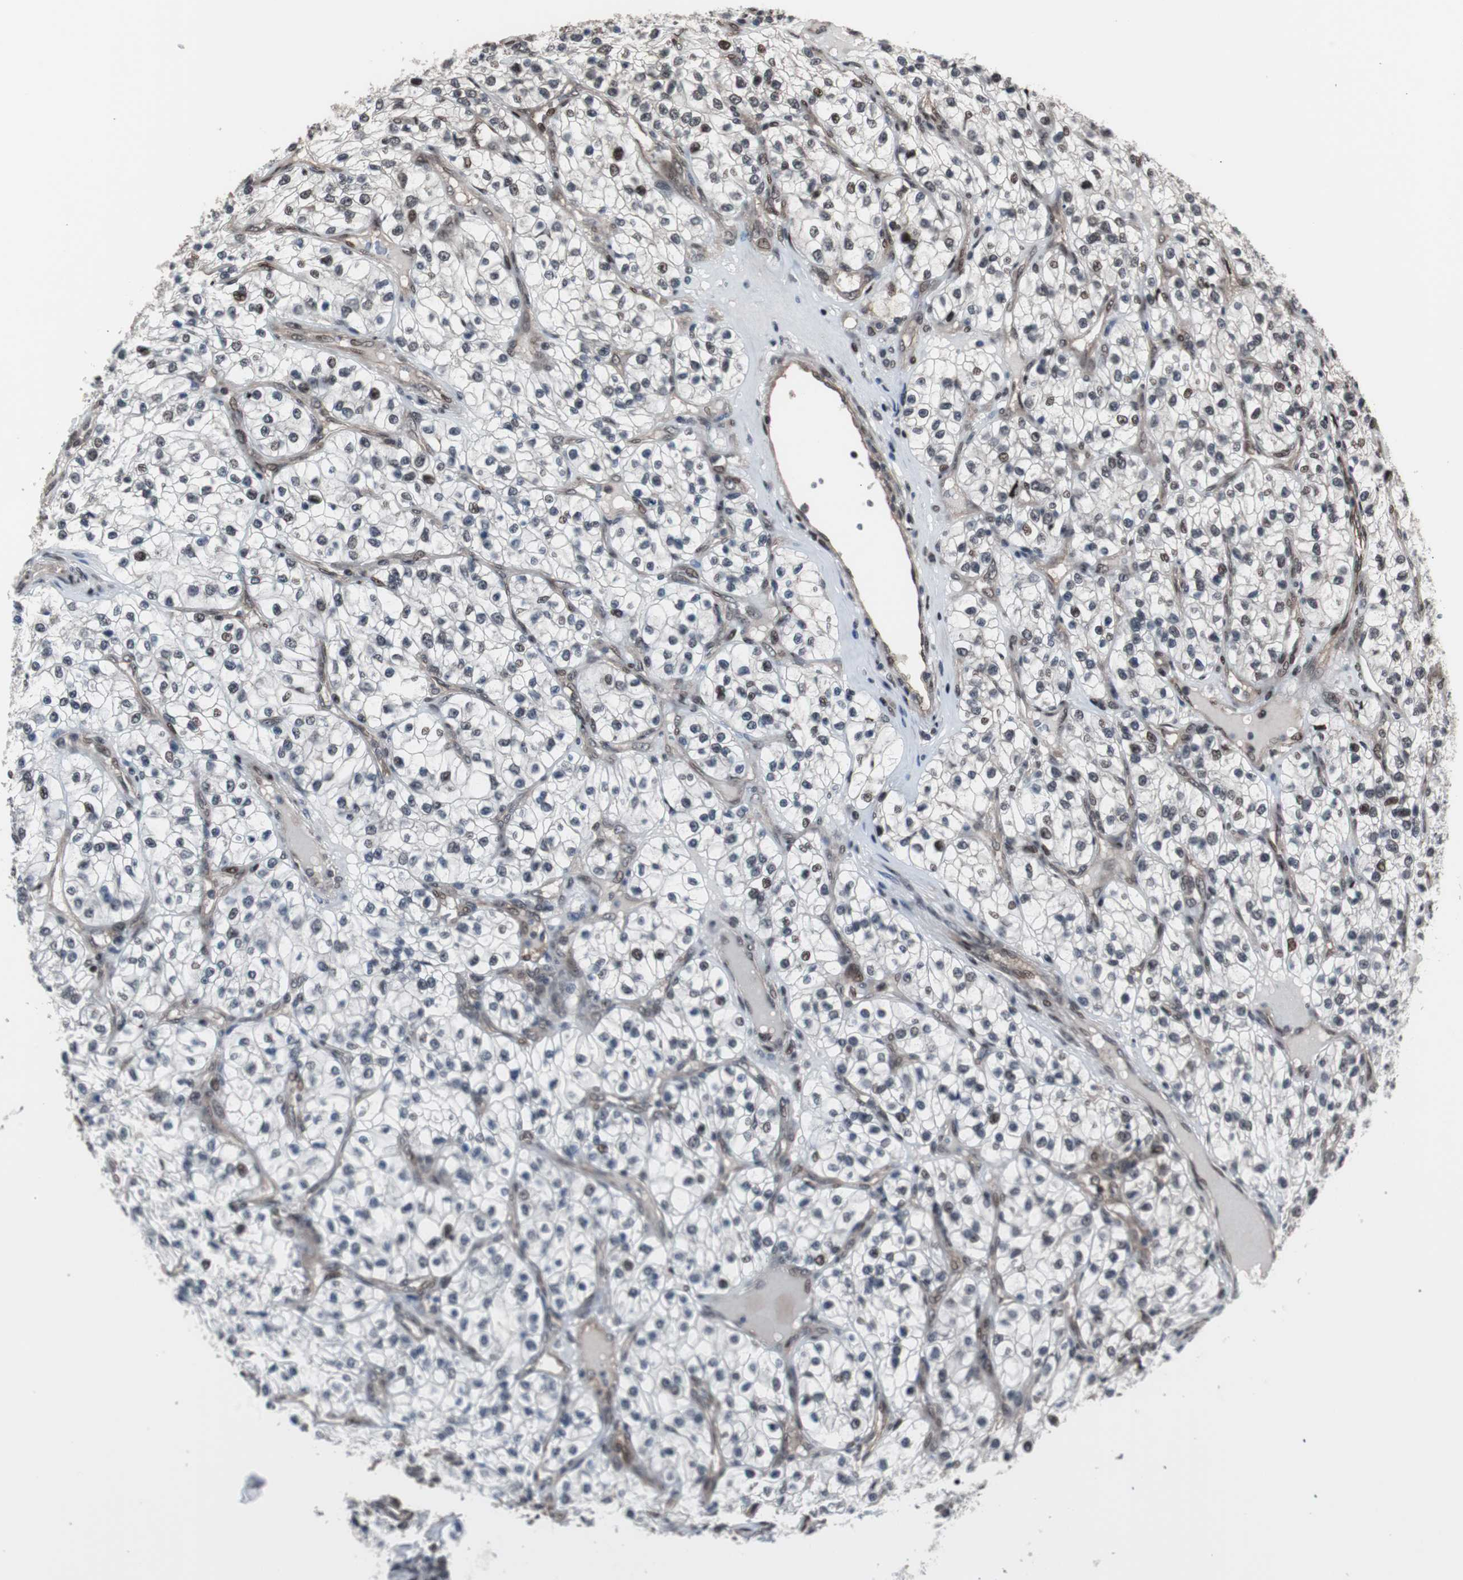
{"staining": {"intensity": "weak", "quantity": "<25%", "location": "nuclear"}, "tissue": "renal cancer", "cell_type": "Tumor cells", "image_type": "cancer", "snomed": [{"axis": "morphology", "description": "Adenocarcinoma, NOS"}, {"axis": "topography", "description": "Kidney"}], "caption": "The photomicrograph displays no staining of tumor cells in renal cancer.", "gene": "POGZ", "patient": {"sex": "female", "age": 57}}